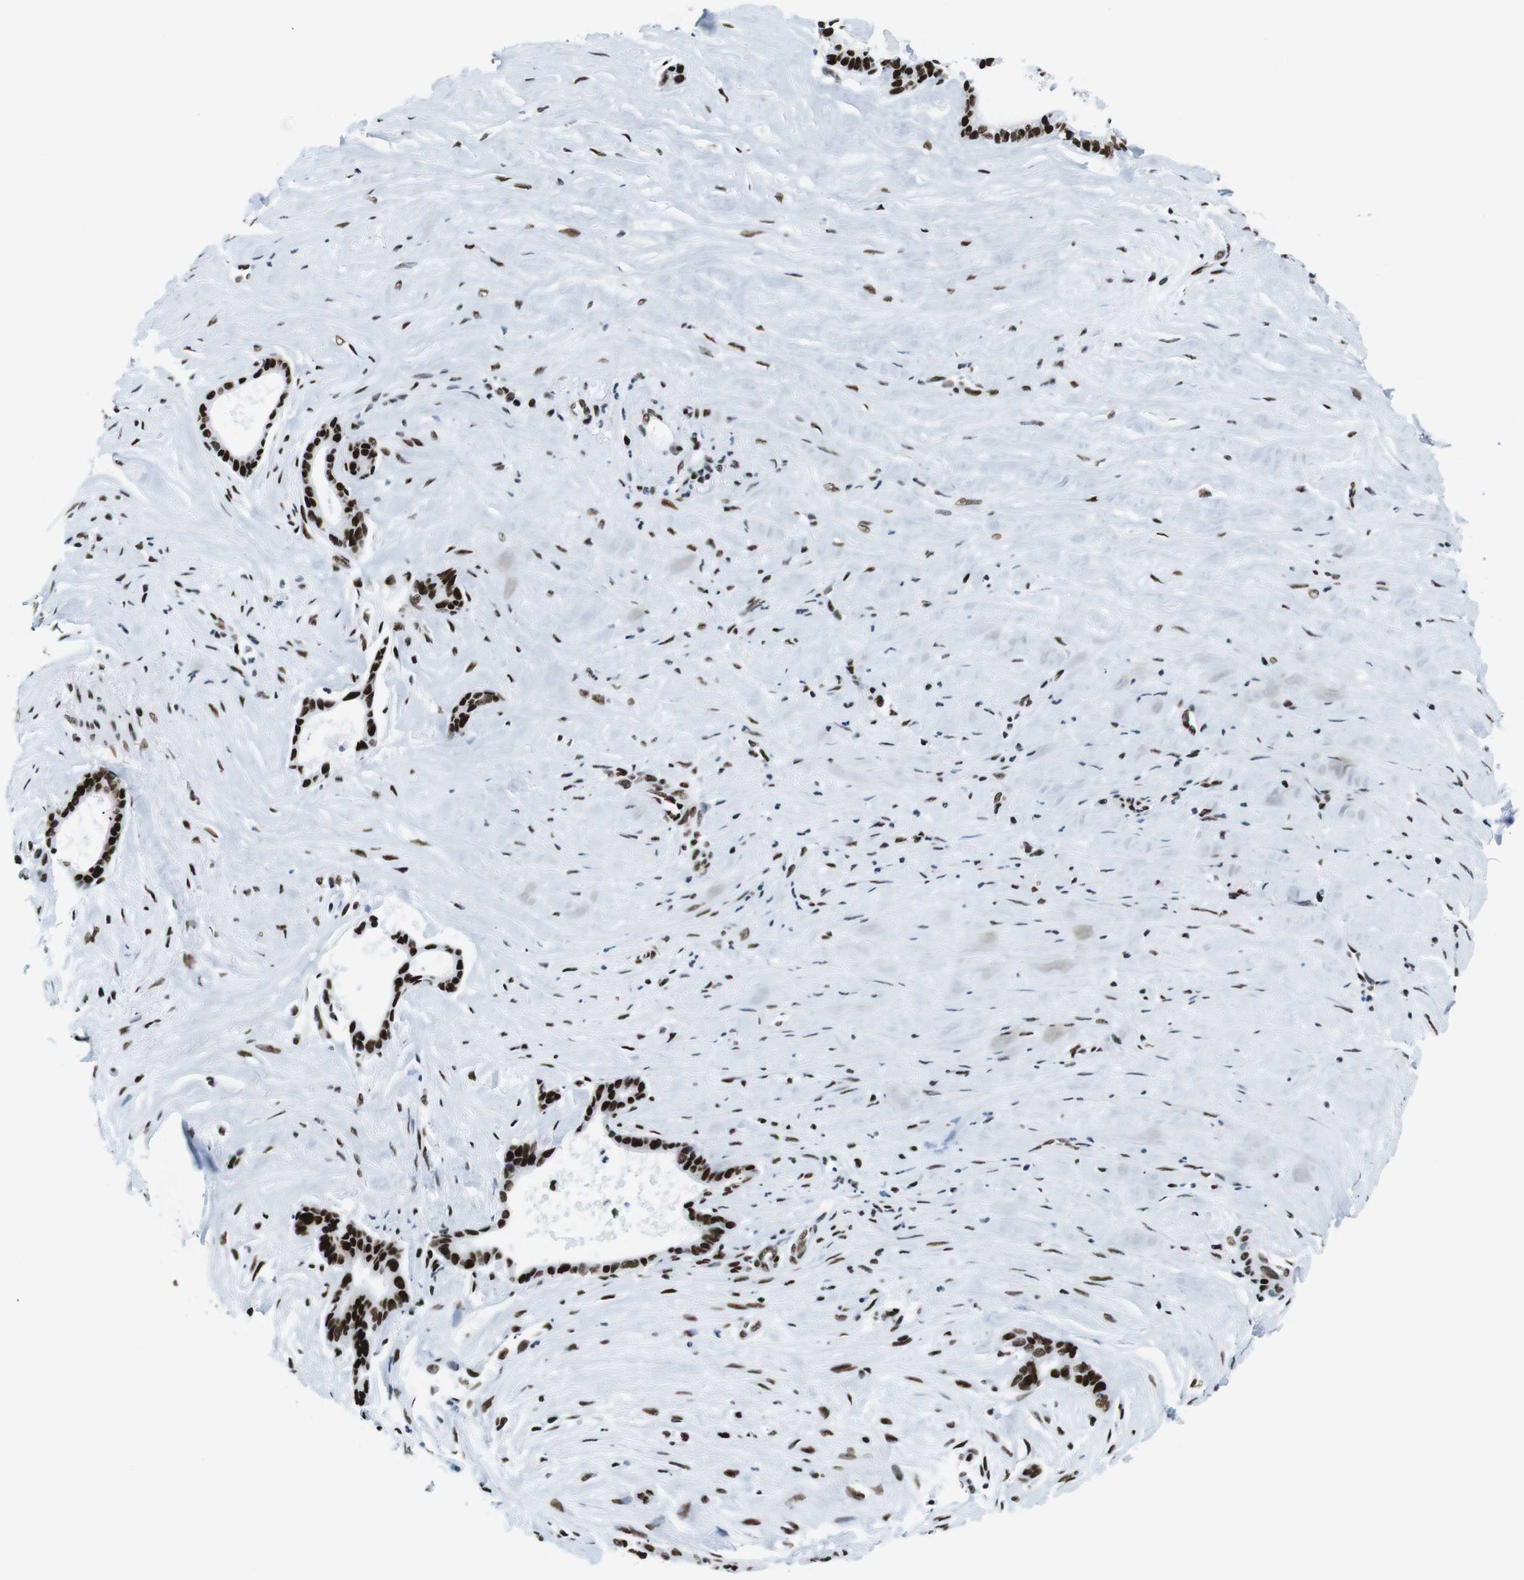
{"staining": {"intensity": "strong", "quantity": ">75%", "location": "nuclear"}, "tissue": "liver cancer", "cell_type": "Tumor cells", "image_type": "cancer", "snomed": [{"axis": "morphology", "description": "Cholangiocarcinoma"}, {"axis": "topography", "description": "Liver"}], "caption": "DAB (3,3'-diaminobenzidine) immunohistochemical staining of liver cholangiocarcinoma shows strong nuclear protein expression in approximately >75% of tumor cells. The protein is shown in brown color, while the nuclei are stained blue.", "gene": "CITED2", "patient": {"sex": "female", "age": 55}}